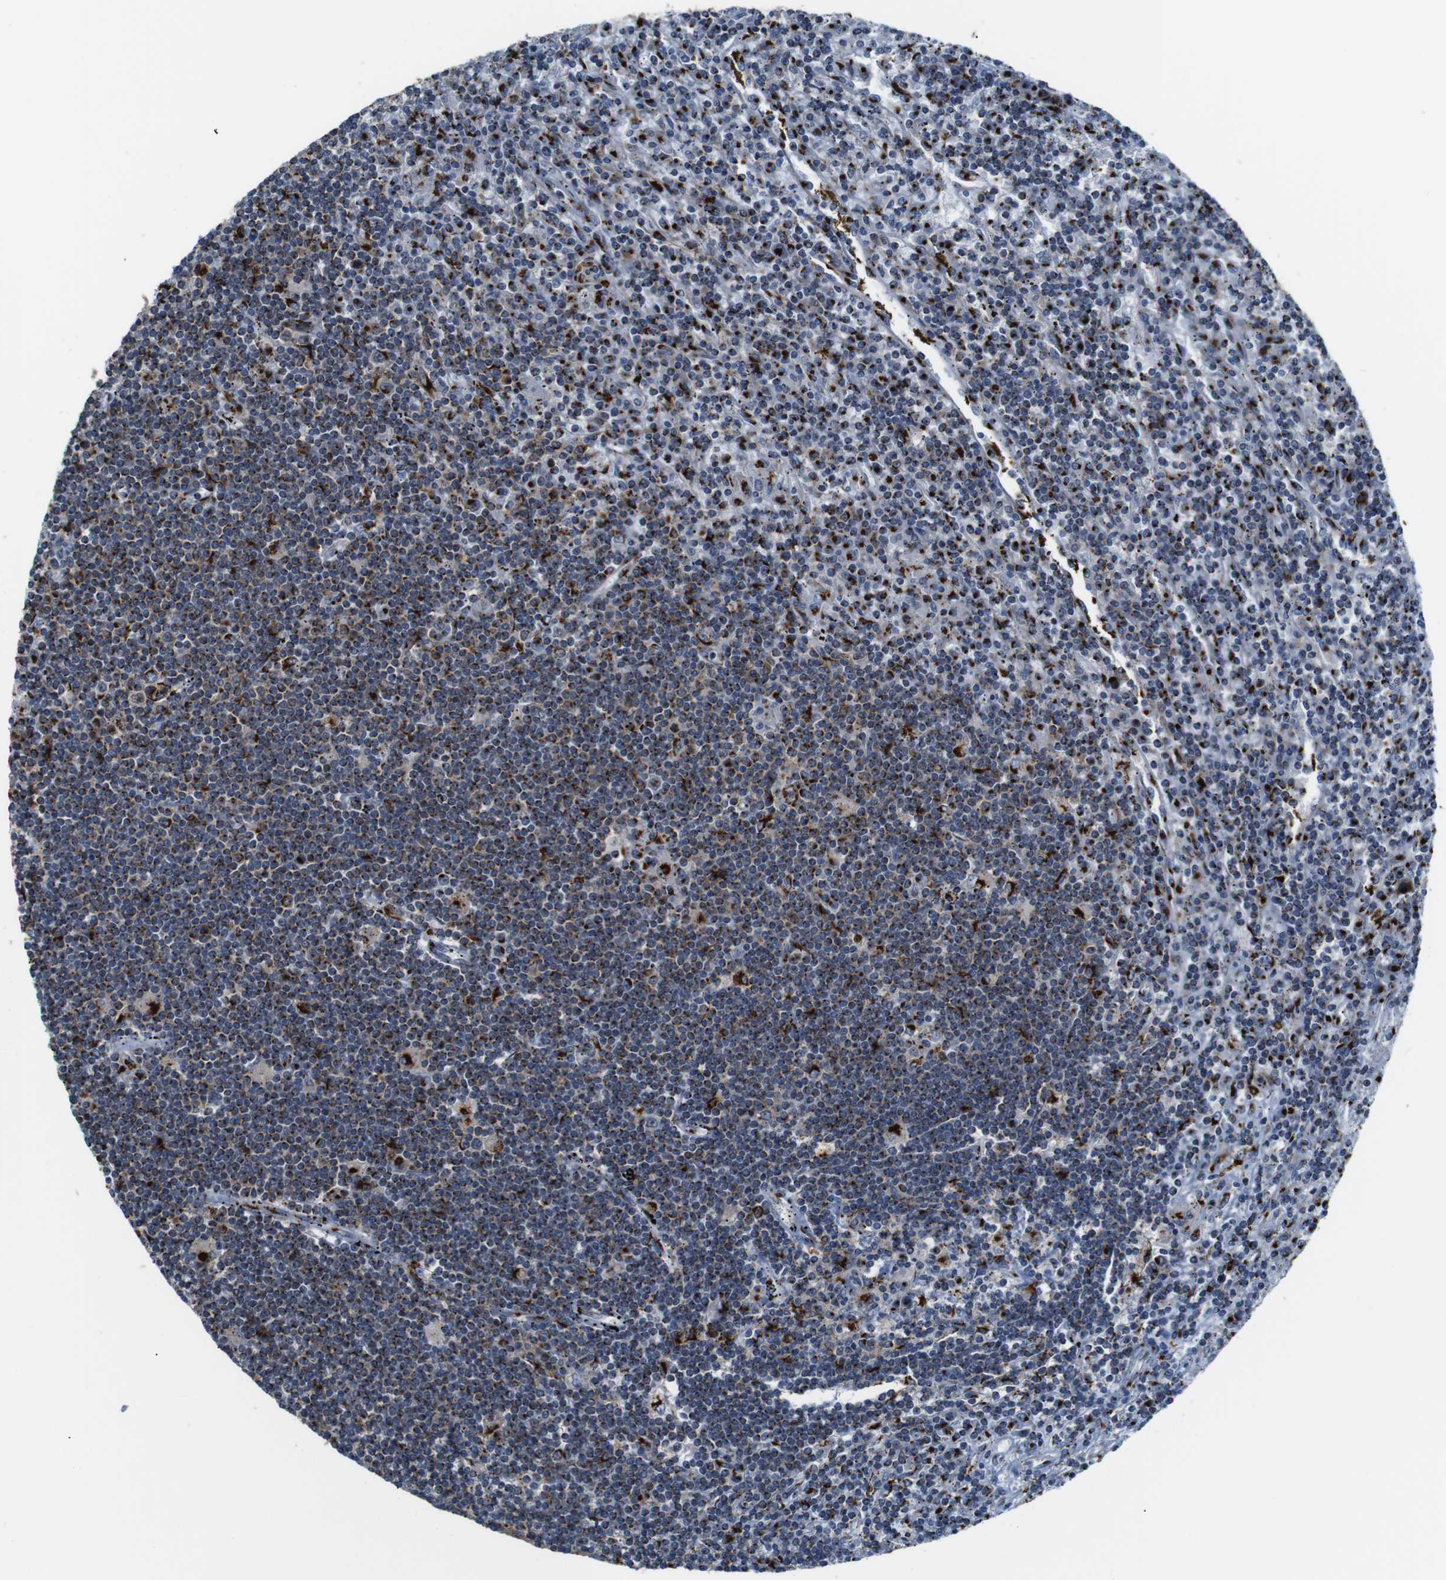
{"staining": {"intensity": "moderate", "quantity": "25%-75%", "location": "cytoplasmic/membranous"}, "tissue": "lymphoma", "cell_type": "Tumor cells", "image_type": "cancer", "snomed": [{"axis": "morphology", "description": "Malignant lymphoma, non-Hodgkin's type, Low grade"}, {"axis": "topography", "description": "Spleen"}], "caption": "IHC histopathology image of neoplastic tissue: human low-grade malignant lymphoma, non-Hodgkin's type stained using IHC shows medium levels of moderate protein expression localized specifically in the cytoplasmic/membranous of tumor cells, appearing as a cytoplasmic/membranous brown color.", "gene": "TGOLN2", "patient": {"sex": "male", "age": 76}}